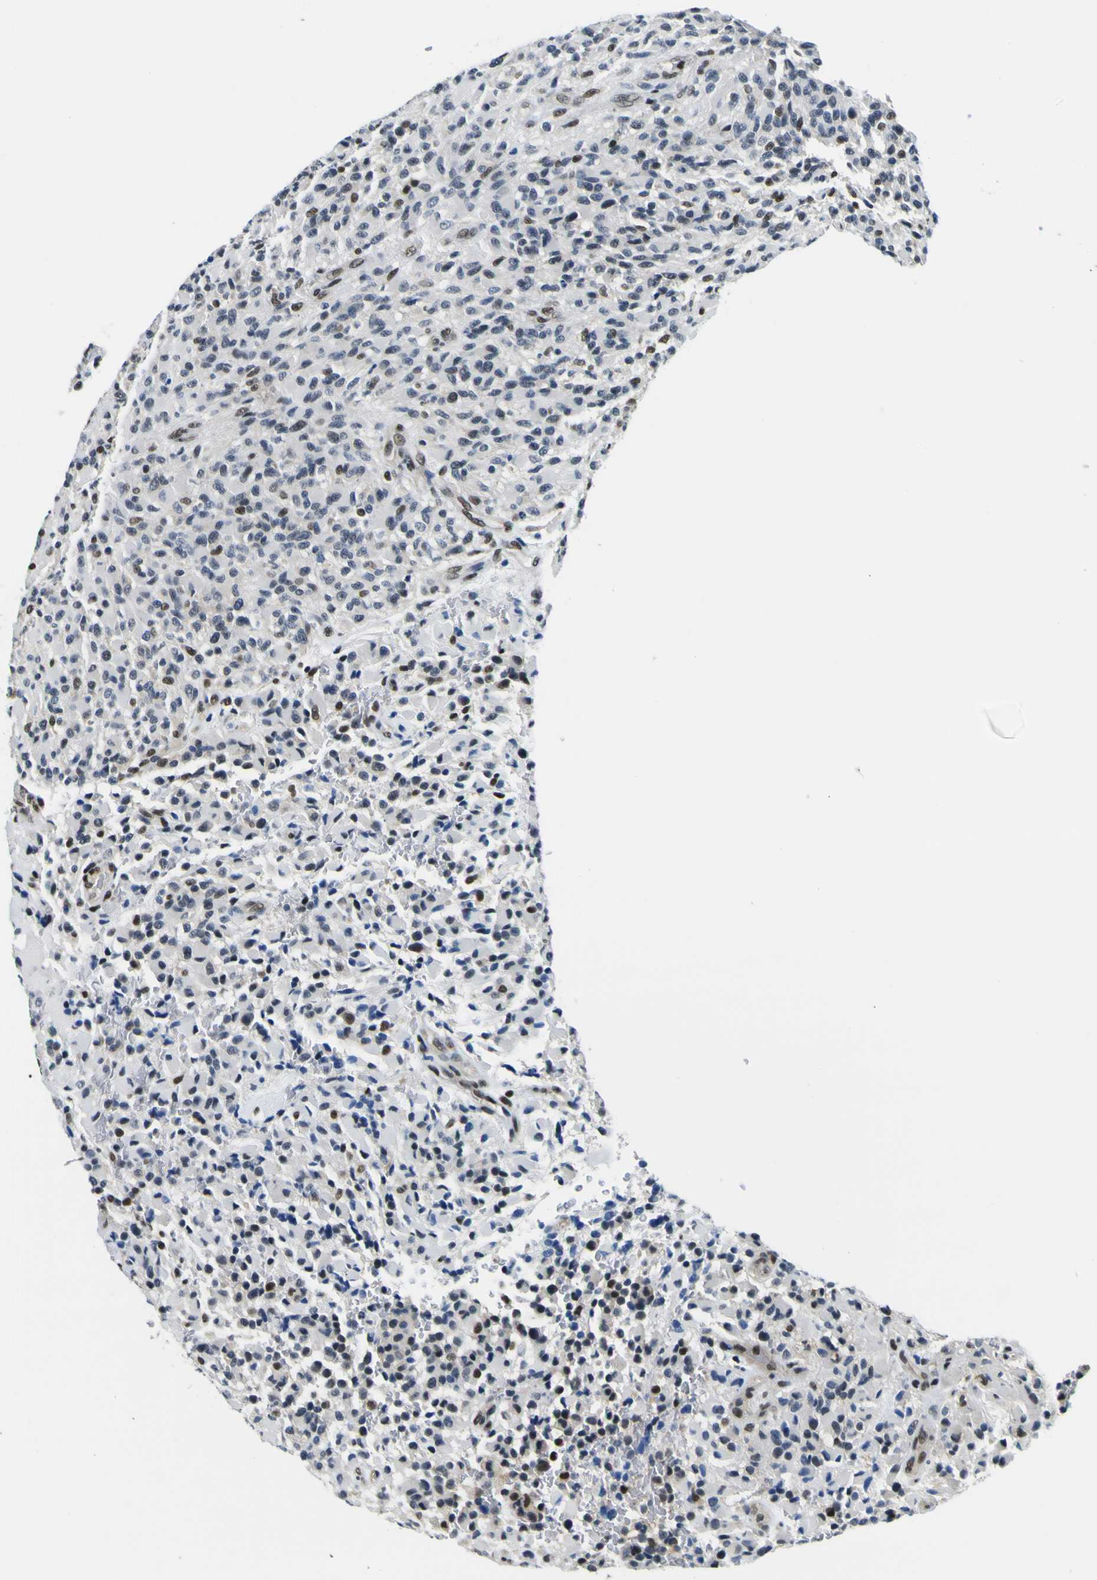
{"staining": {"intensity": "moderate", "quantity": "25%-75%", "location": "nuclear"}, "tissue": "glioma", "cell_type": "Tumor cells", "image_type": "cancer", "snomed": [{"axis": "morphology", "description": "Glioma, malignant, High grade"}, {"axis": "topography", "description": "Brain"}], "caption": "Immunohistochemistry (IHC) of glioma reveals medium levels of moderate nuclear staining in approximately 25%-75% of tumor cells. Nuclei are stained in blue.", "gene": "SP1", "patient": {"sex": "male", "age": 71}}